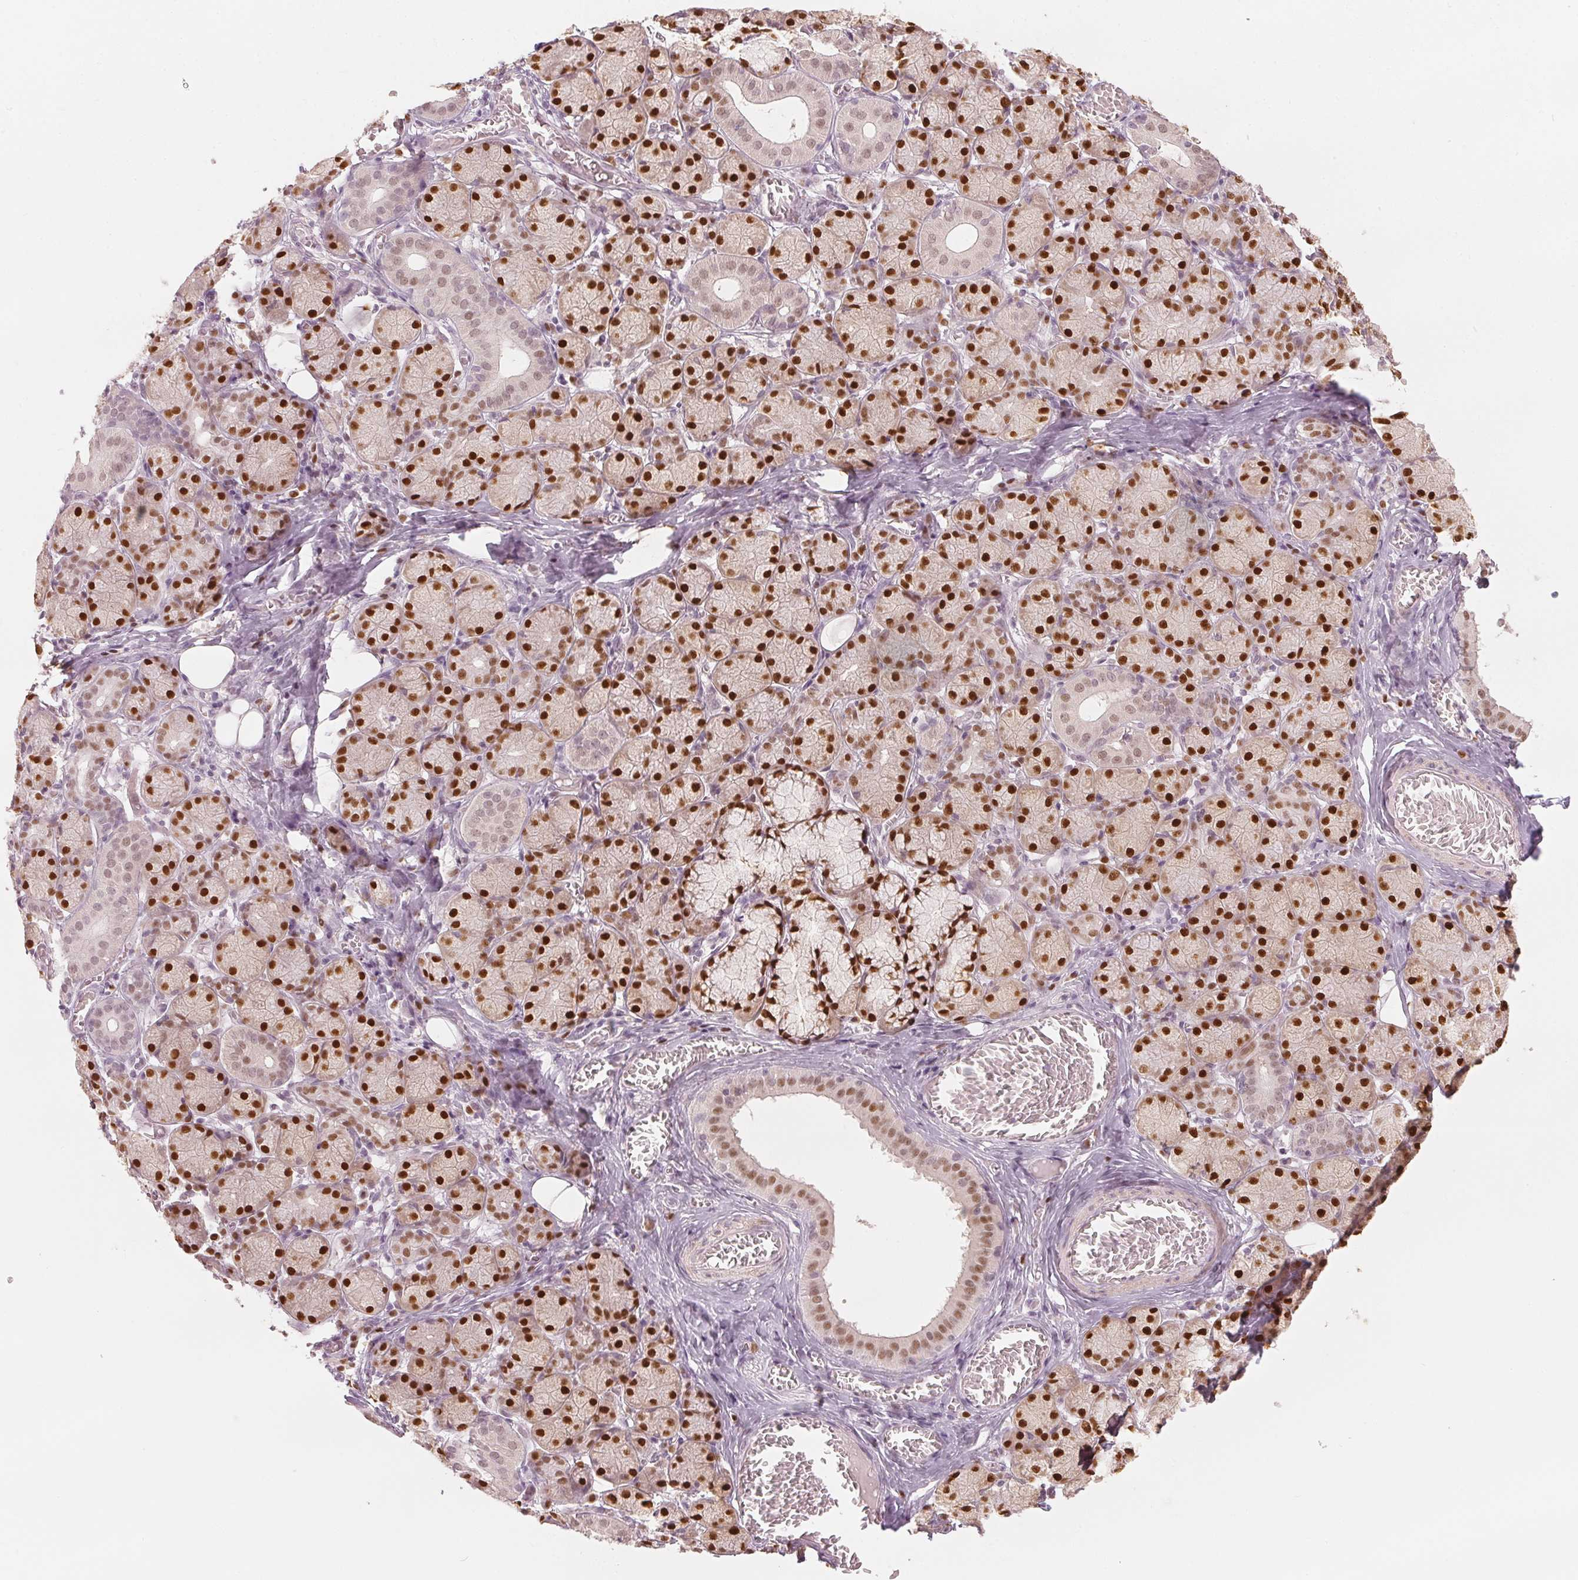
{"staining": {"intensity": "strong", "quantity": ">75%", "location": "nuclear"}, "tissue": "salivary gland", "cell_type": "Glandular cells", "image_type": "normal", "snomed": [{"axis": "morphology", "description": "Normal tissue, NOS"}, {"axis": "topography", "description": "Salivary gland"}, {"axis": "topography", "description": "Peripheral nerve tissue"}], "caption": "Brown immunohistochemical staining in normal salivary gland demonstrates strong nuclear positivity in about >75% of glandular cells.", "gene": "ENSG00000267001", "patient": {"sex": "female", "age": 24}}